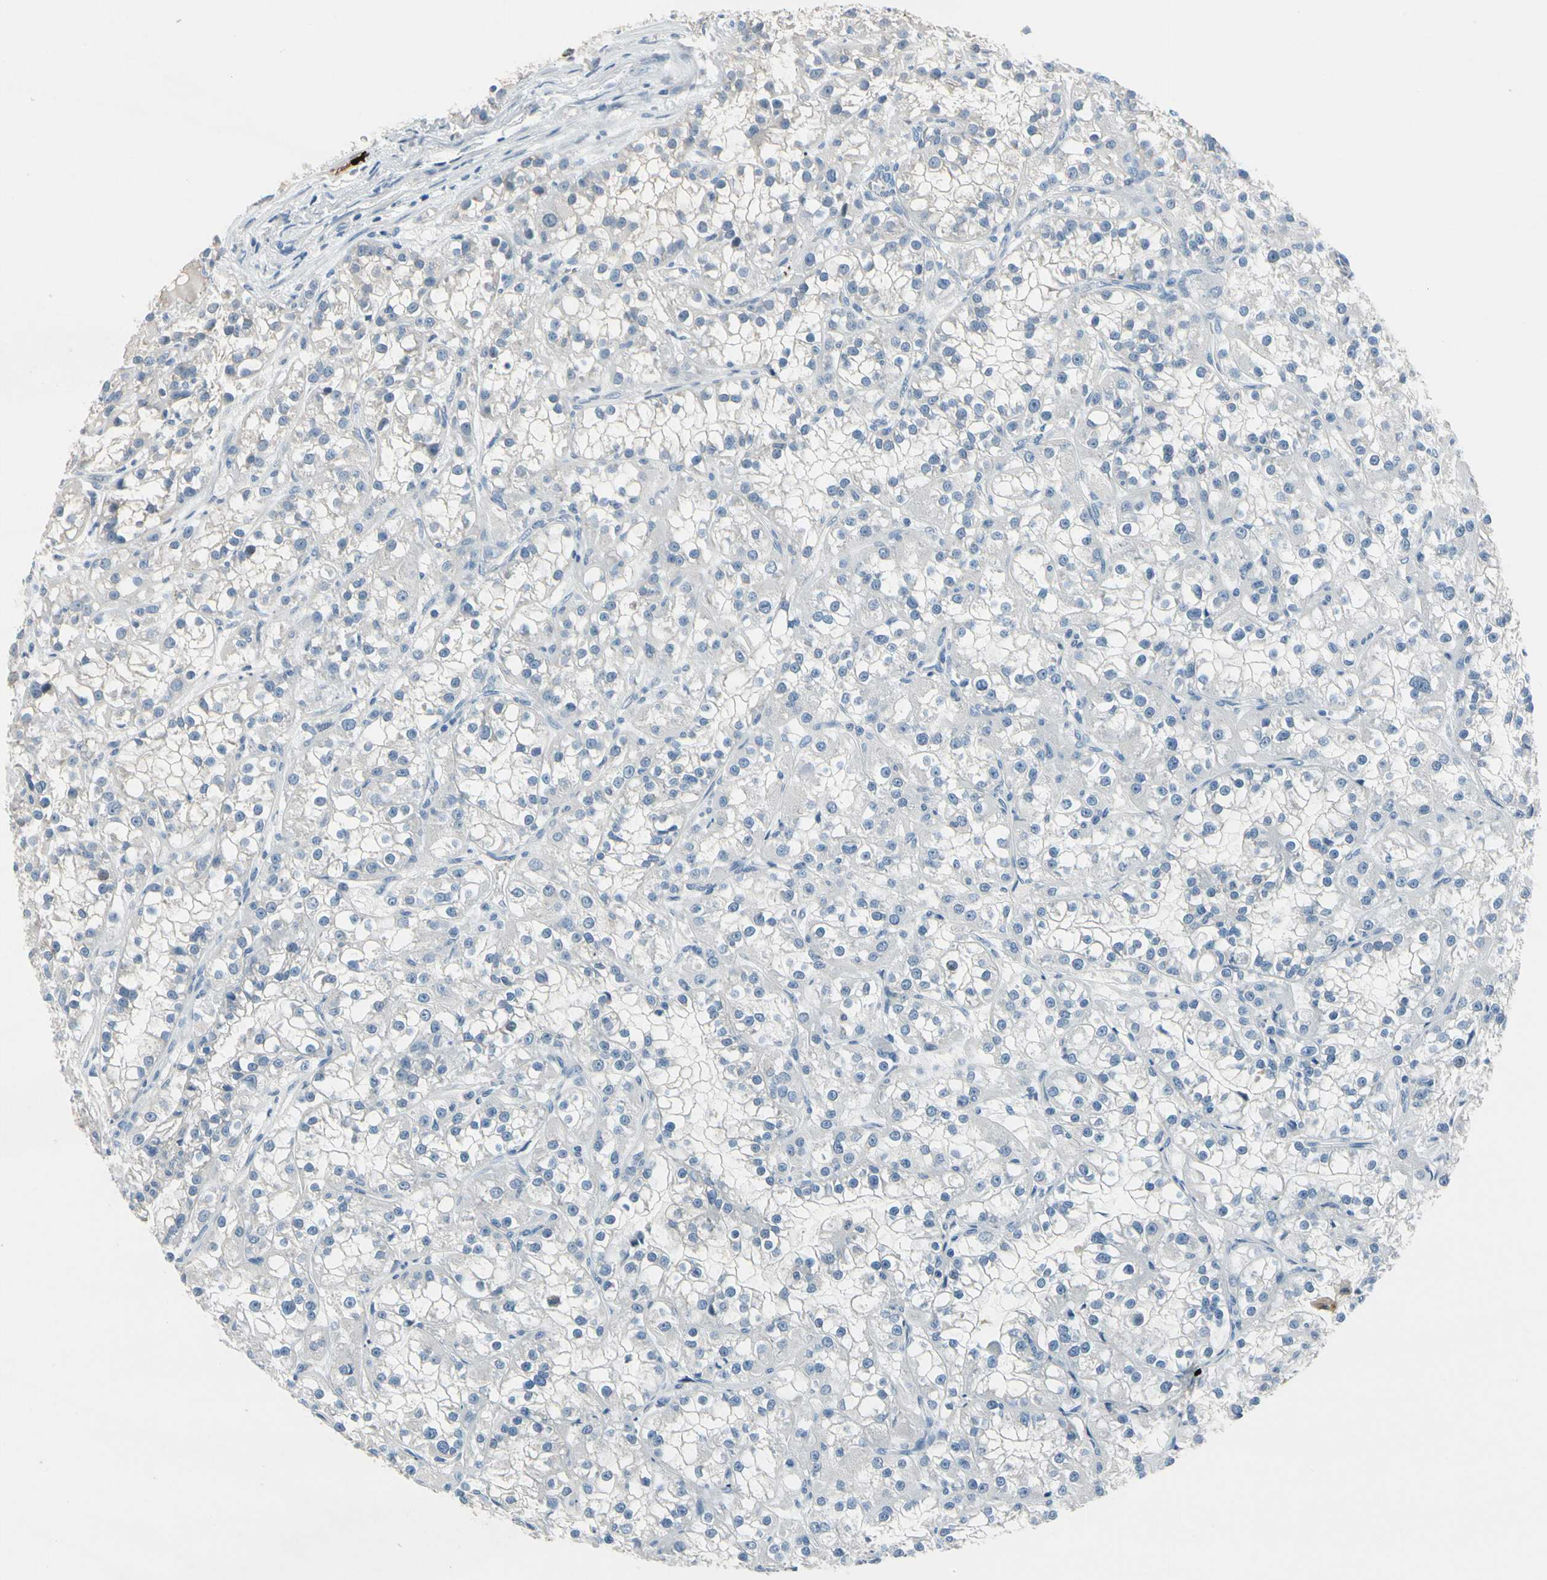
{"staining": {"intensity": "negative", "quantity": "none", "location": "none"}, "tissue": "renal cancer", "cell_type": "Tumor cells", "image_type": "cancer", "snomed": [{"axis": "morphology", "description": "Adenocarcinoma, NOS"}, {"axis": "topography", "description": "Kidney"}], "caption": "An immunohistochemistry histopathology image of adenocarcinoma (renal) is shown. There is no staining in tumor cells of adenocarcinoma (renal). (Immunohistochemistry, brightfield microscopy, high magnification).", "gene": "CPA3", "patient": {"sex": "female", "age": 52}}